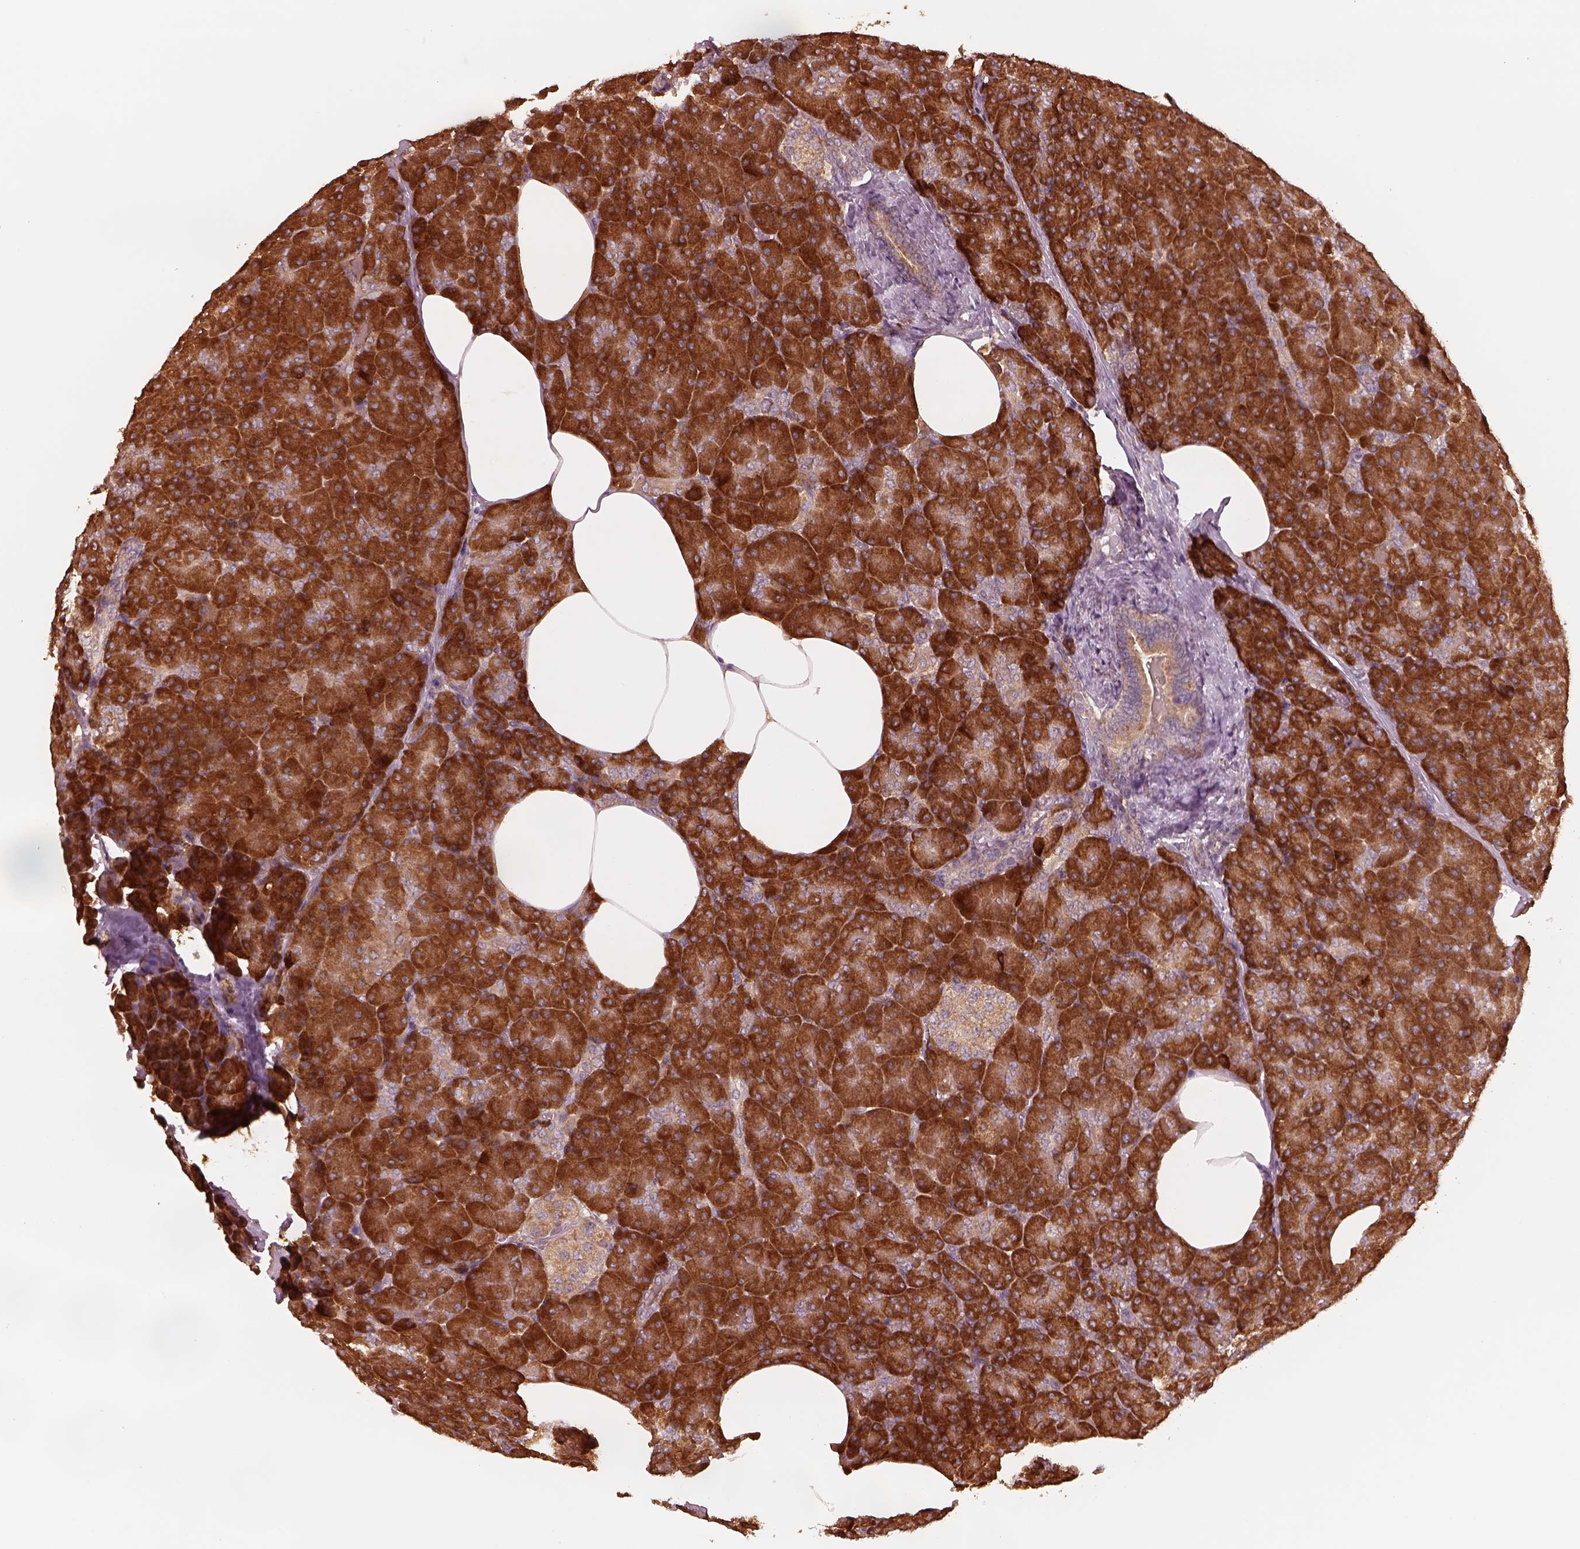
{"staining": {"intensity": "strong", "quantity": ">75%", "location": "cytoplasmic/membranous"}, "tissue": "pancreas", "cell_type": "Exocrine glandular cells", "image_type": "normal", "snomed": [{"axis": "morphology", "description": "Normal tissue, NOS"}, {"axis": "topography", "description": "Pancreas"}], "caption": "Immunohistochemistry of unremarkable pancreas reveals high levels of strong cytoplasmic/membranous staining in about >75% of exocrine glandular cells.", "gene": "RPS5", "patient": {"sex": "female", "age": 45}}